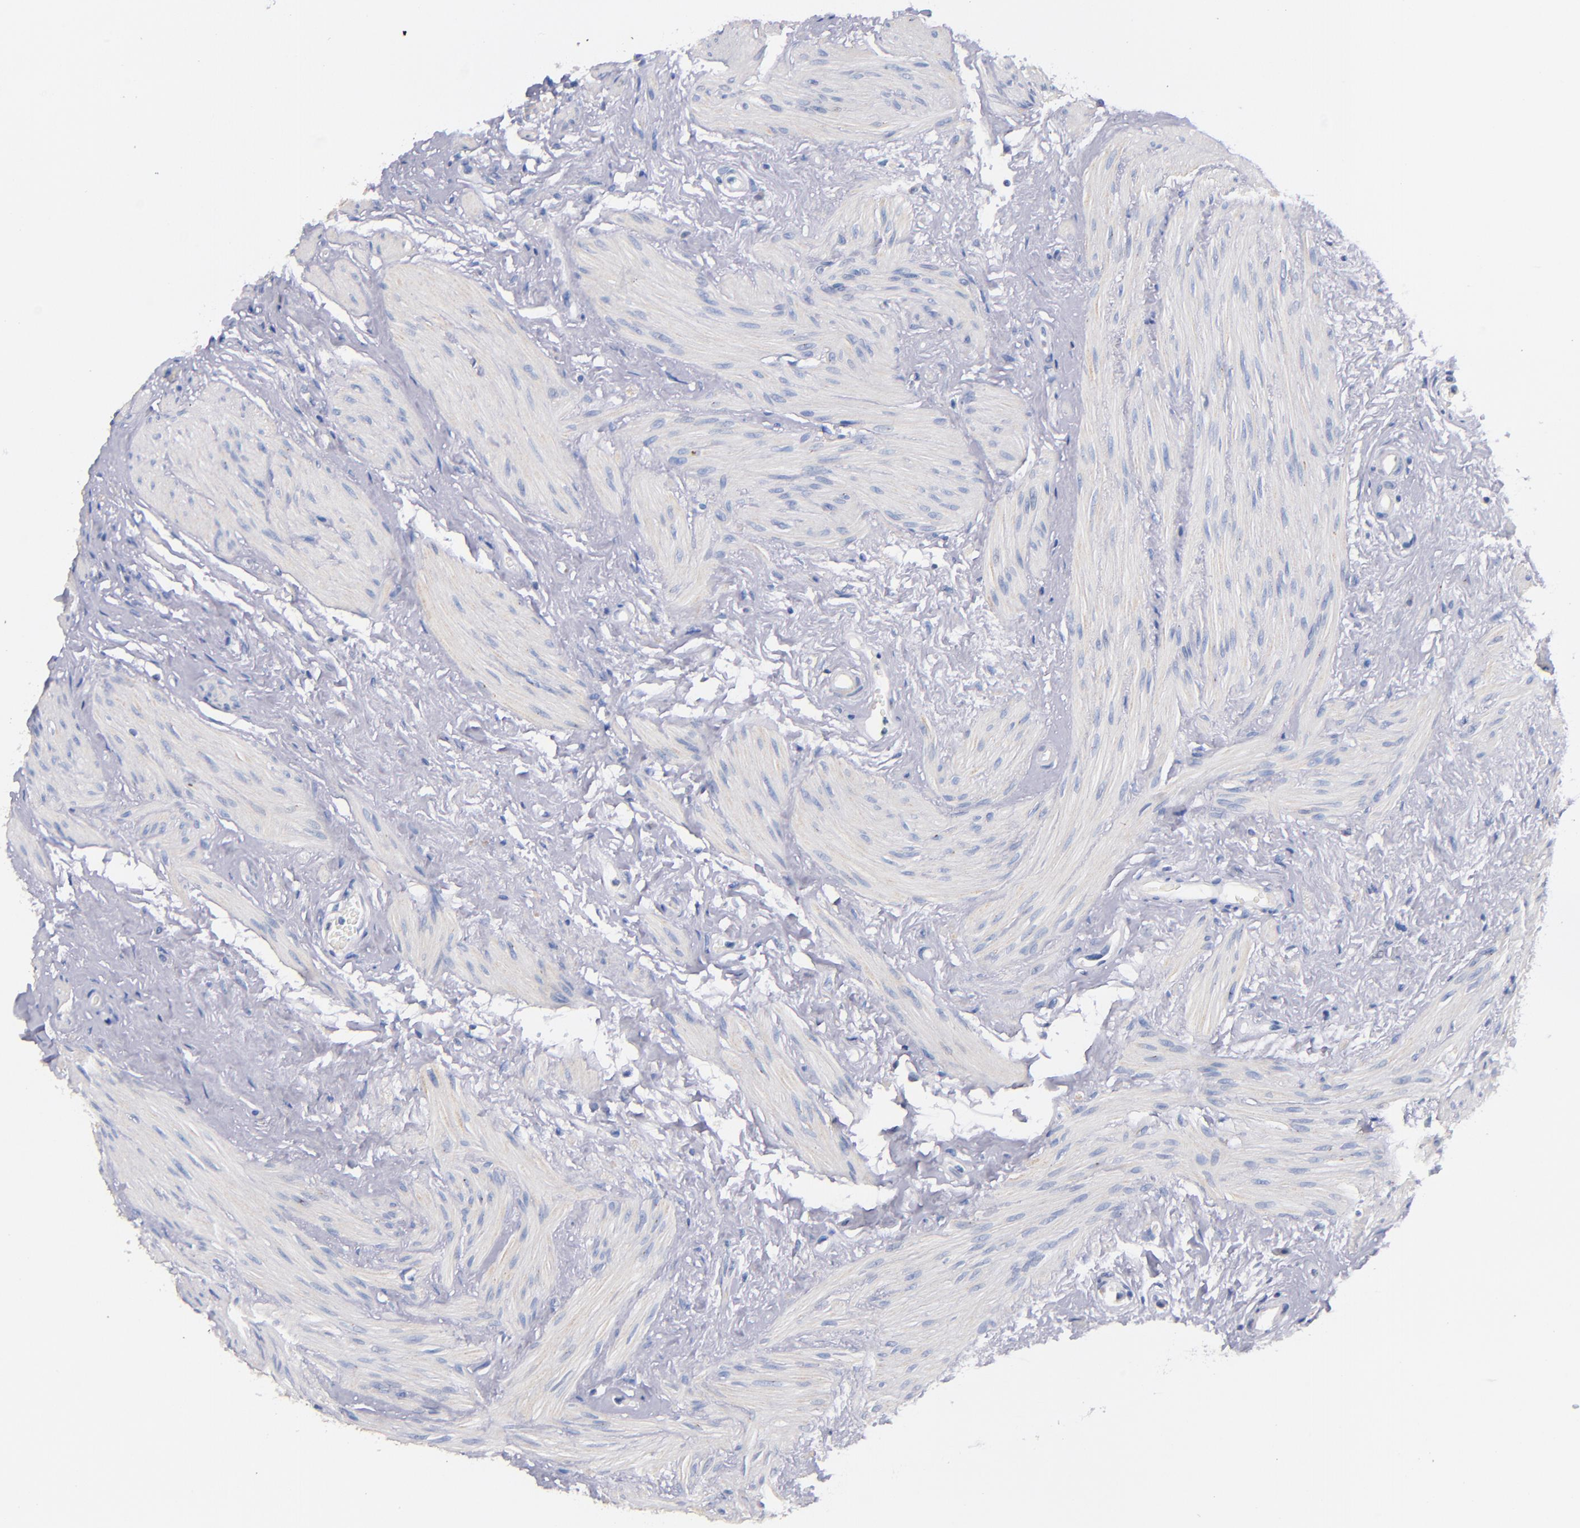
{"staining": {"intensity": "negative", "quantity": "none", "location": "none"}, "tissue": "urinary bladder", "cell_type": "Urothelial cells", "image_type": "normal", "snomed": [{"axis": "morphology", "description": "Normal tissue, NOS"}, {"axis": "topography", "description": "Urinary bladder"}], "caption": "This photomicrograph is of normal urinary bladder stained with immunohistochemistry (IHC) to label a protein in brown with the nuclei are counter-stained blue. There is no staining in urothelial cells. (Brightfield microscopy of DAB (3,3'-diaminobenzidine) immunohistochemistry at high magnification).", "gene": "CNTNAP2", "patient": {"sex": "female", "age": 55}}